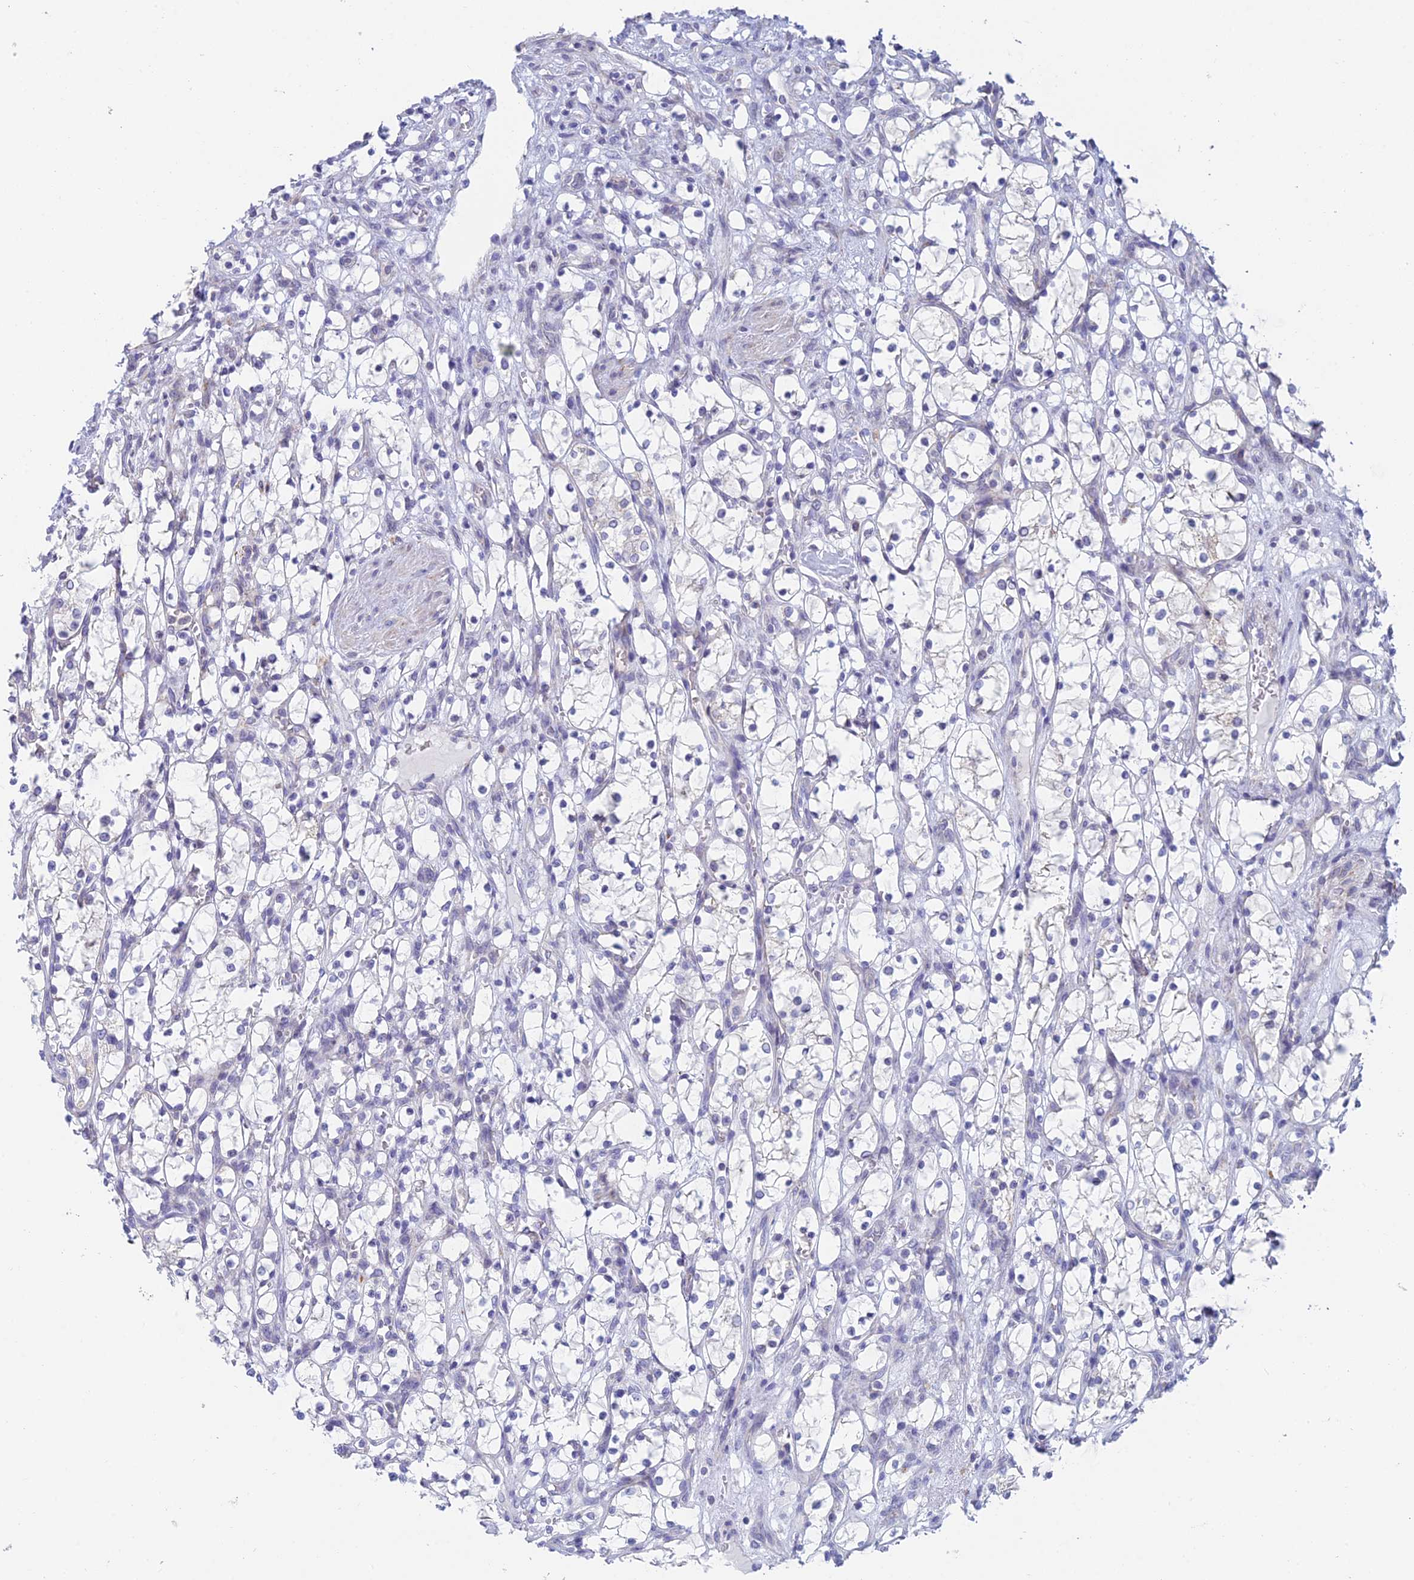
{"staining": {"intensity": "negative", "quantity": "none", "location": "none"}, "tissue": "renal cancer", "cell_type": "Tumor cells", "image_type": "cancer", "snomed": [{"axis": "morphology", "description": "Adenocarcinoma, NOS"}, {"axis": "topography", "description": "Kidney"}], "caption": "Immunohistochemistry (IHC) of adenocarcinoma (renal) reveals no positivity in tumor cells. (DAB (3,3'-diaminobenzidine) immunohistochemistry visualized using brightfield microscopy, high magnification).", "gene": "REXO5", "patient": {"sex": "female", "age": 69}}